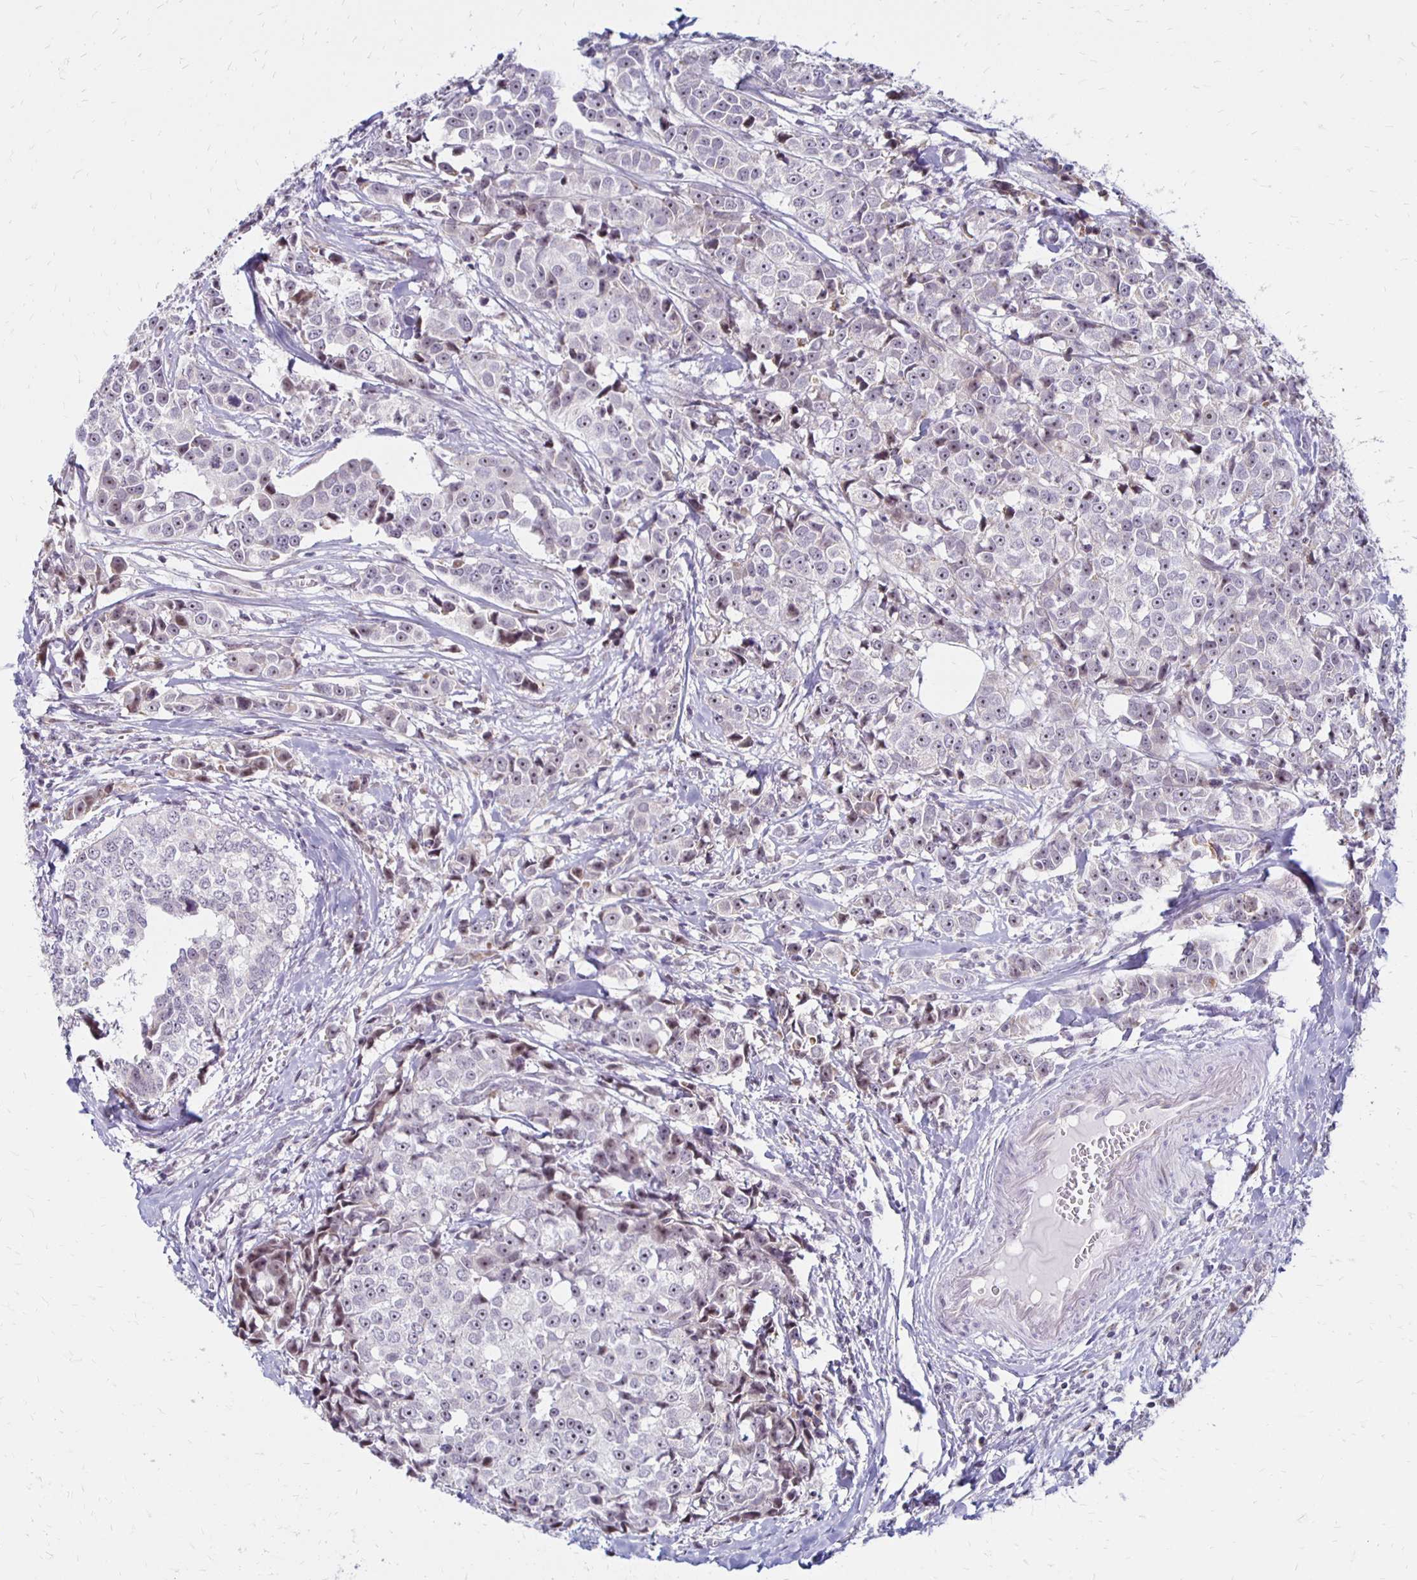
{"staining": {"intensity": "weak", "quantity": "<25%", "location": "nuclear"}, "tissue": "breast cancer", "cell_type": "Tumor cells", "image_type": "cancer", "snomed": [{"axis": "morphology", "description": "Duct carcinoma"}, {"axis": "topography", "description": "Breast"}], "caption": "Immunohistochemical staining of human breast cancer (invasive ductal carcinoma) displays no significant staining in tumor cells. (Stains: DAB (3,3'-diaminobenzidine) IHC with hematoxylin counter stain, Microscopy: brightfield microscopy at high magnification).", "gene": "DAGLA", "patient": {"sex": "female", "age": 80}}